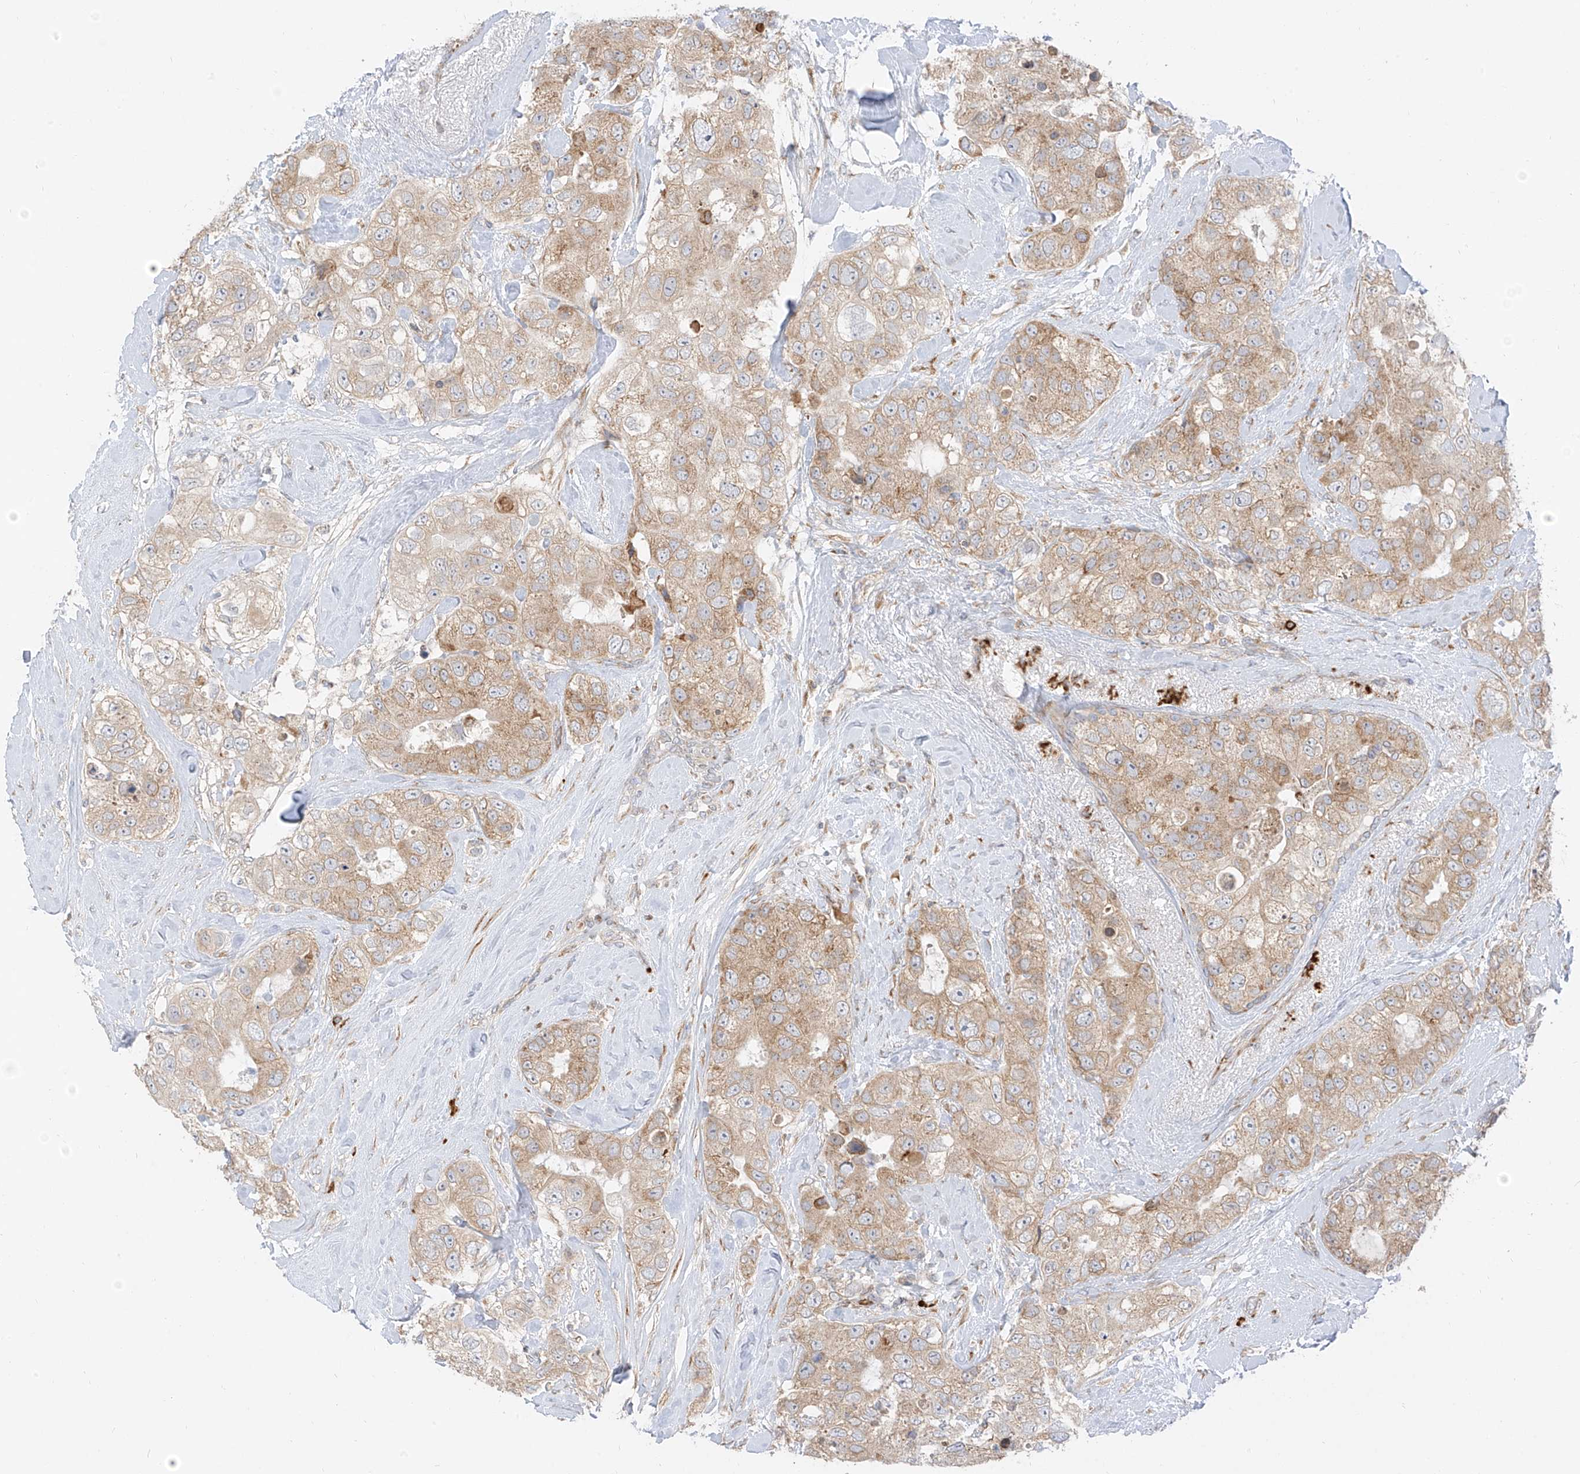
{"staining": {"intensity": "moderate", "quantity": ">75%", "location": "cytoplasmic/membranous"}, "tissue": "breast cancer", "cell_type": "Tumor cells", "image_type": "cancer", "snomed": [{"axis": "morphology", "description": "Duct carcinoma"}, {"axis": "topography", "description": "Breast"}], "caption": "High-magnification brightfield microscopy of breast invasive ductal carcinoma stained with DAB (brown) and counterstained with hematoxylin (blue). tumor cells exhibit moderate cytoplasmic/membranous expression is appreciated in approximately>75% of cells.", "gene": "STT3A", "patient": {"sex": "female", "age": 62}}